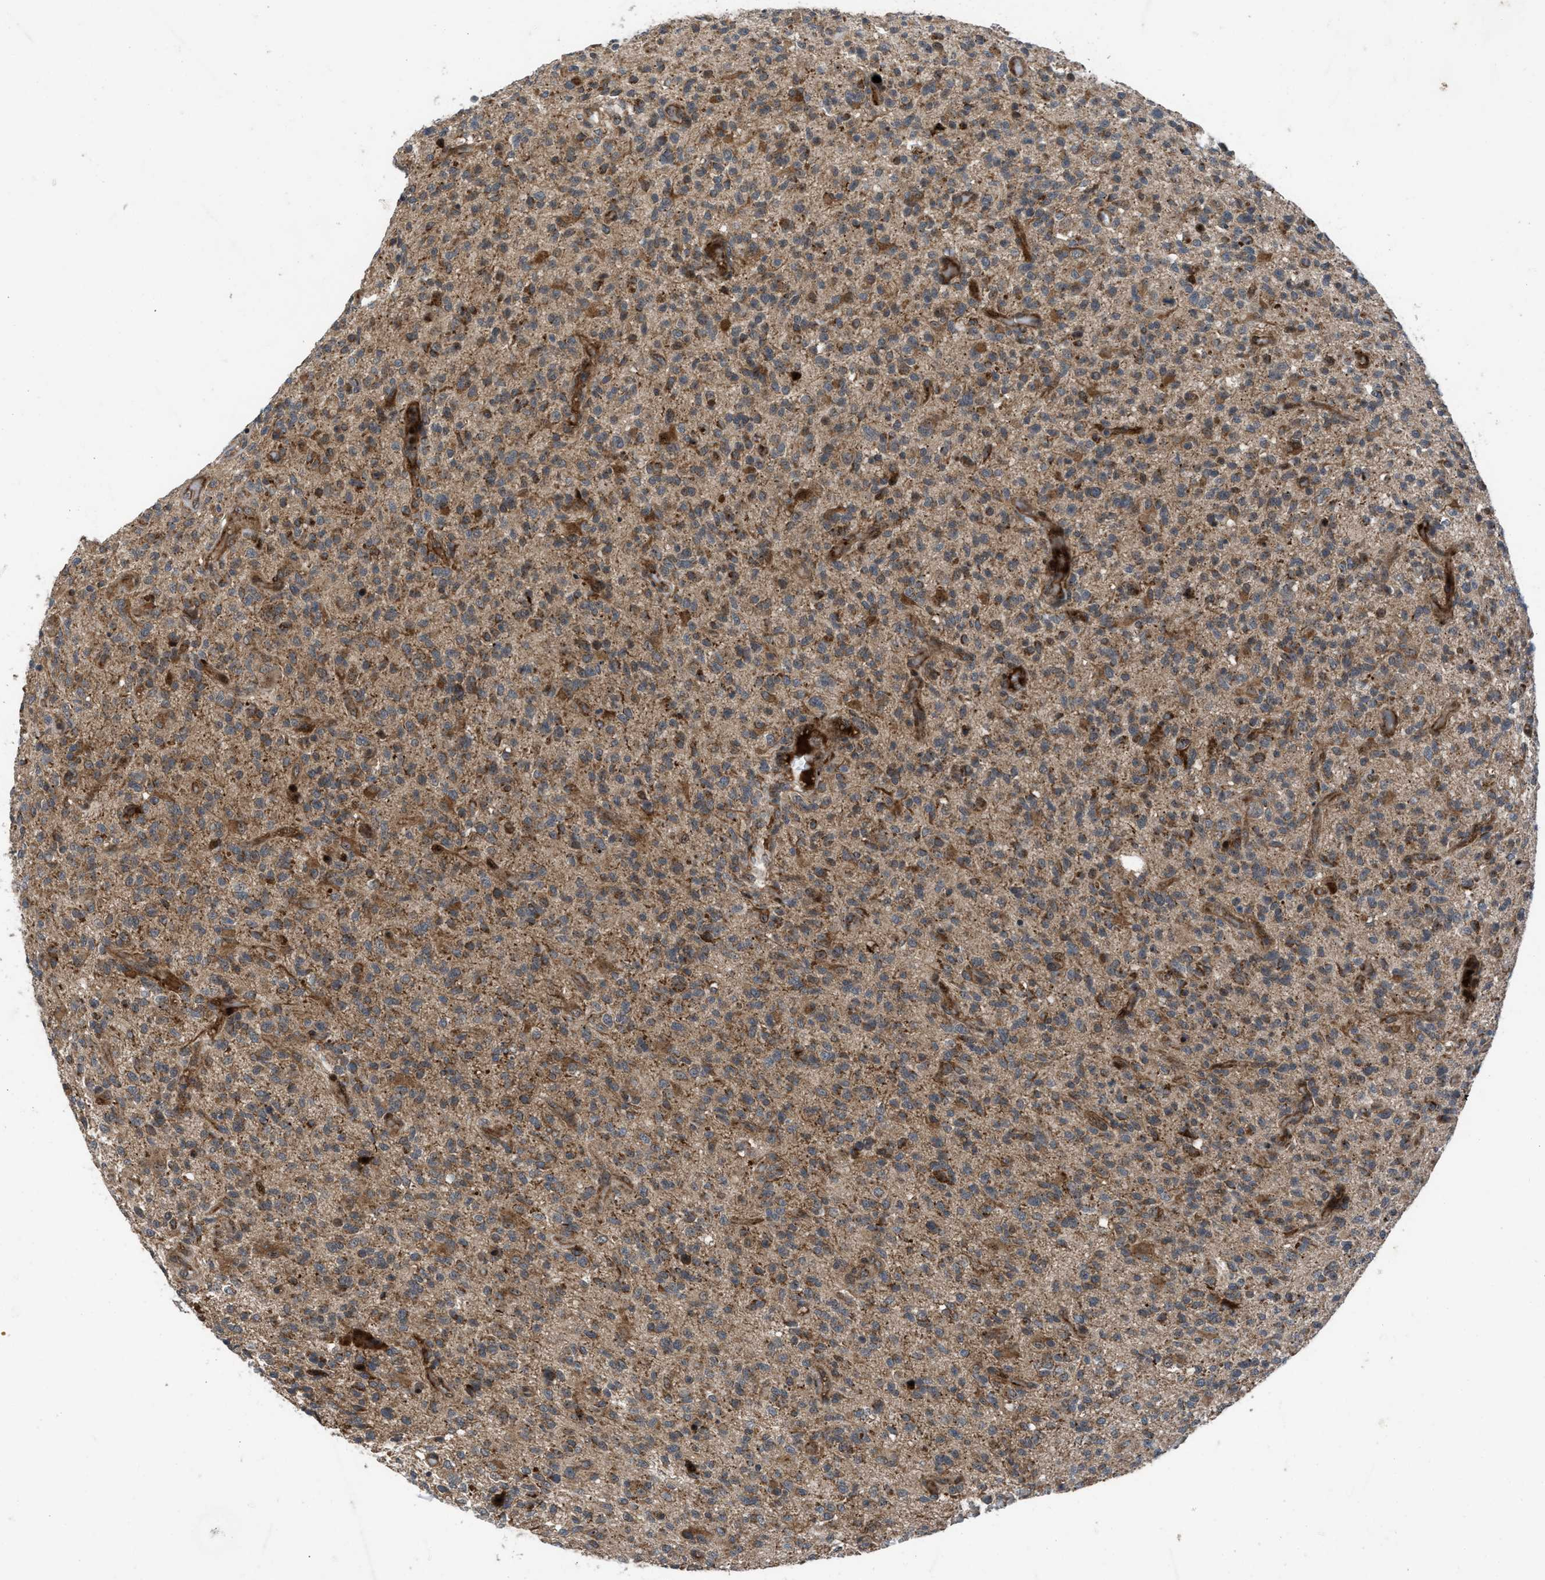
{"staining": {"intensity": "moderate", "quantity": ">75%", "location": "cytoplasmic/membranous"}, "tissue": "glioma", "cell_type": "Tumor cells", "image_type": "cancer", "snomed": [{"axis": "morphology", "description": "Glioma, malignant, High grade"}, {"axis": "topography", "description": "Brain"}], "caption": "Protein expression analysis of human glioma reveals moderate cytoplasmic/membranous staining in about >75% of tumor cells.", "gene": "AP3M2", "patient": {"sex": "male", "age": 71}}